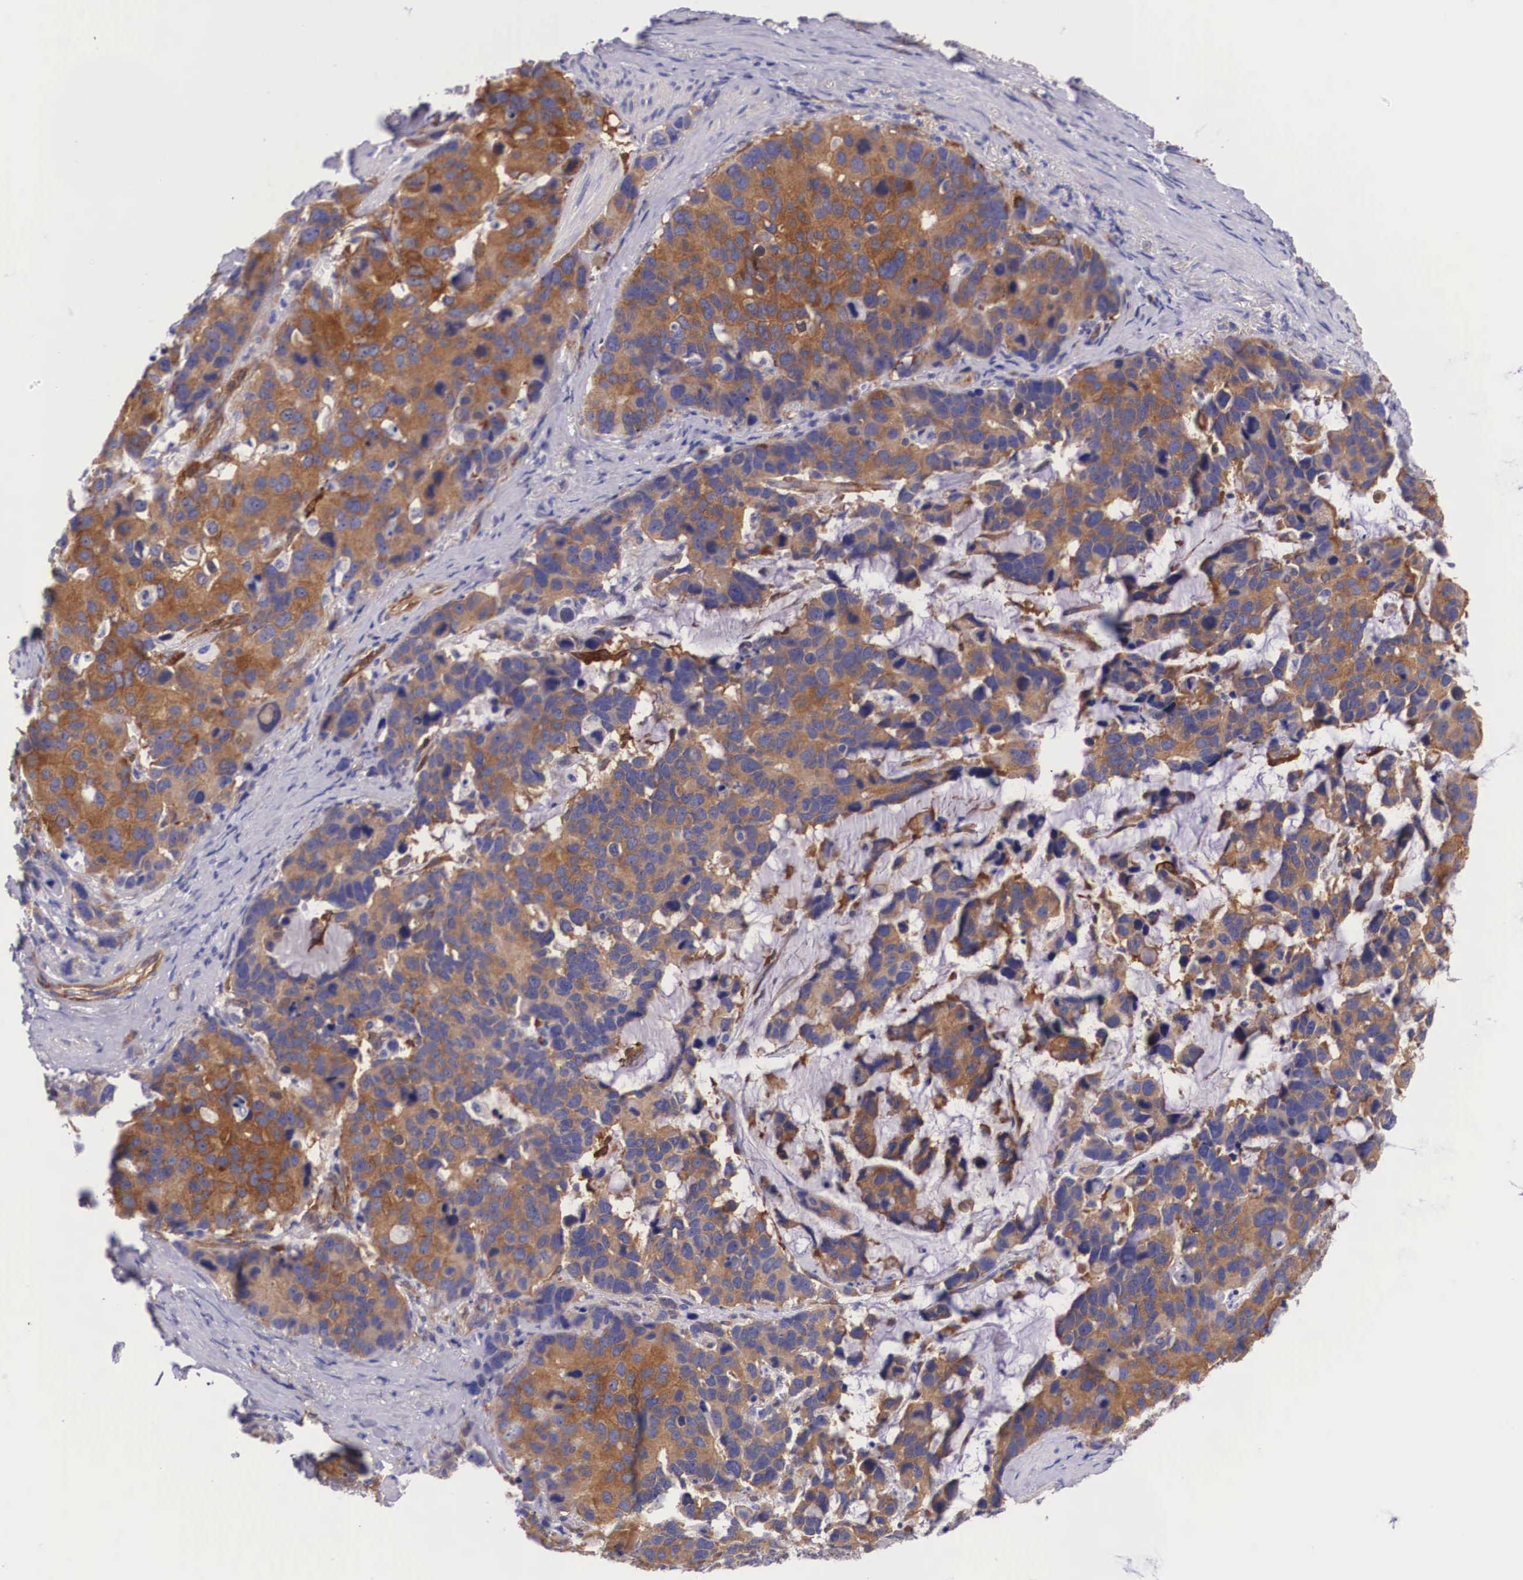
{"staining": {"intensity": "strong", "quantity": ">75%", "location": "cytoplasmic/membranous"}, "tissue": "stomach cancer", "cell_type": "Tumor cells", "image_type": "cancer", "snomed": [{"axis": "morphology", "description": "Adenocarcinoma, NOS"}, {"axis": "topography", "description": "Stomach, upper"}], "caption": "Human adenocarcinoma (stomach) stained for a protein (brown) reveals strong cytoplasmic/membranous positive expression in approximately >75% of tumor cells.", "gene": "BCAR1", "patient": {"sex": "male", "age": 71}}